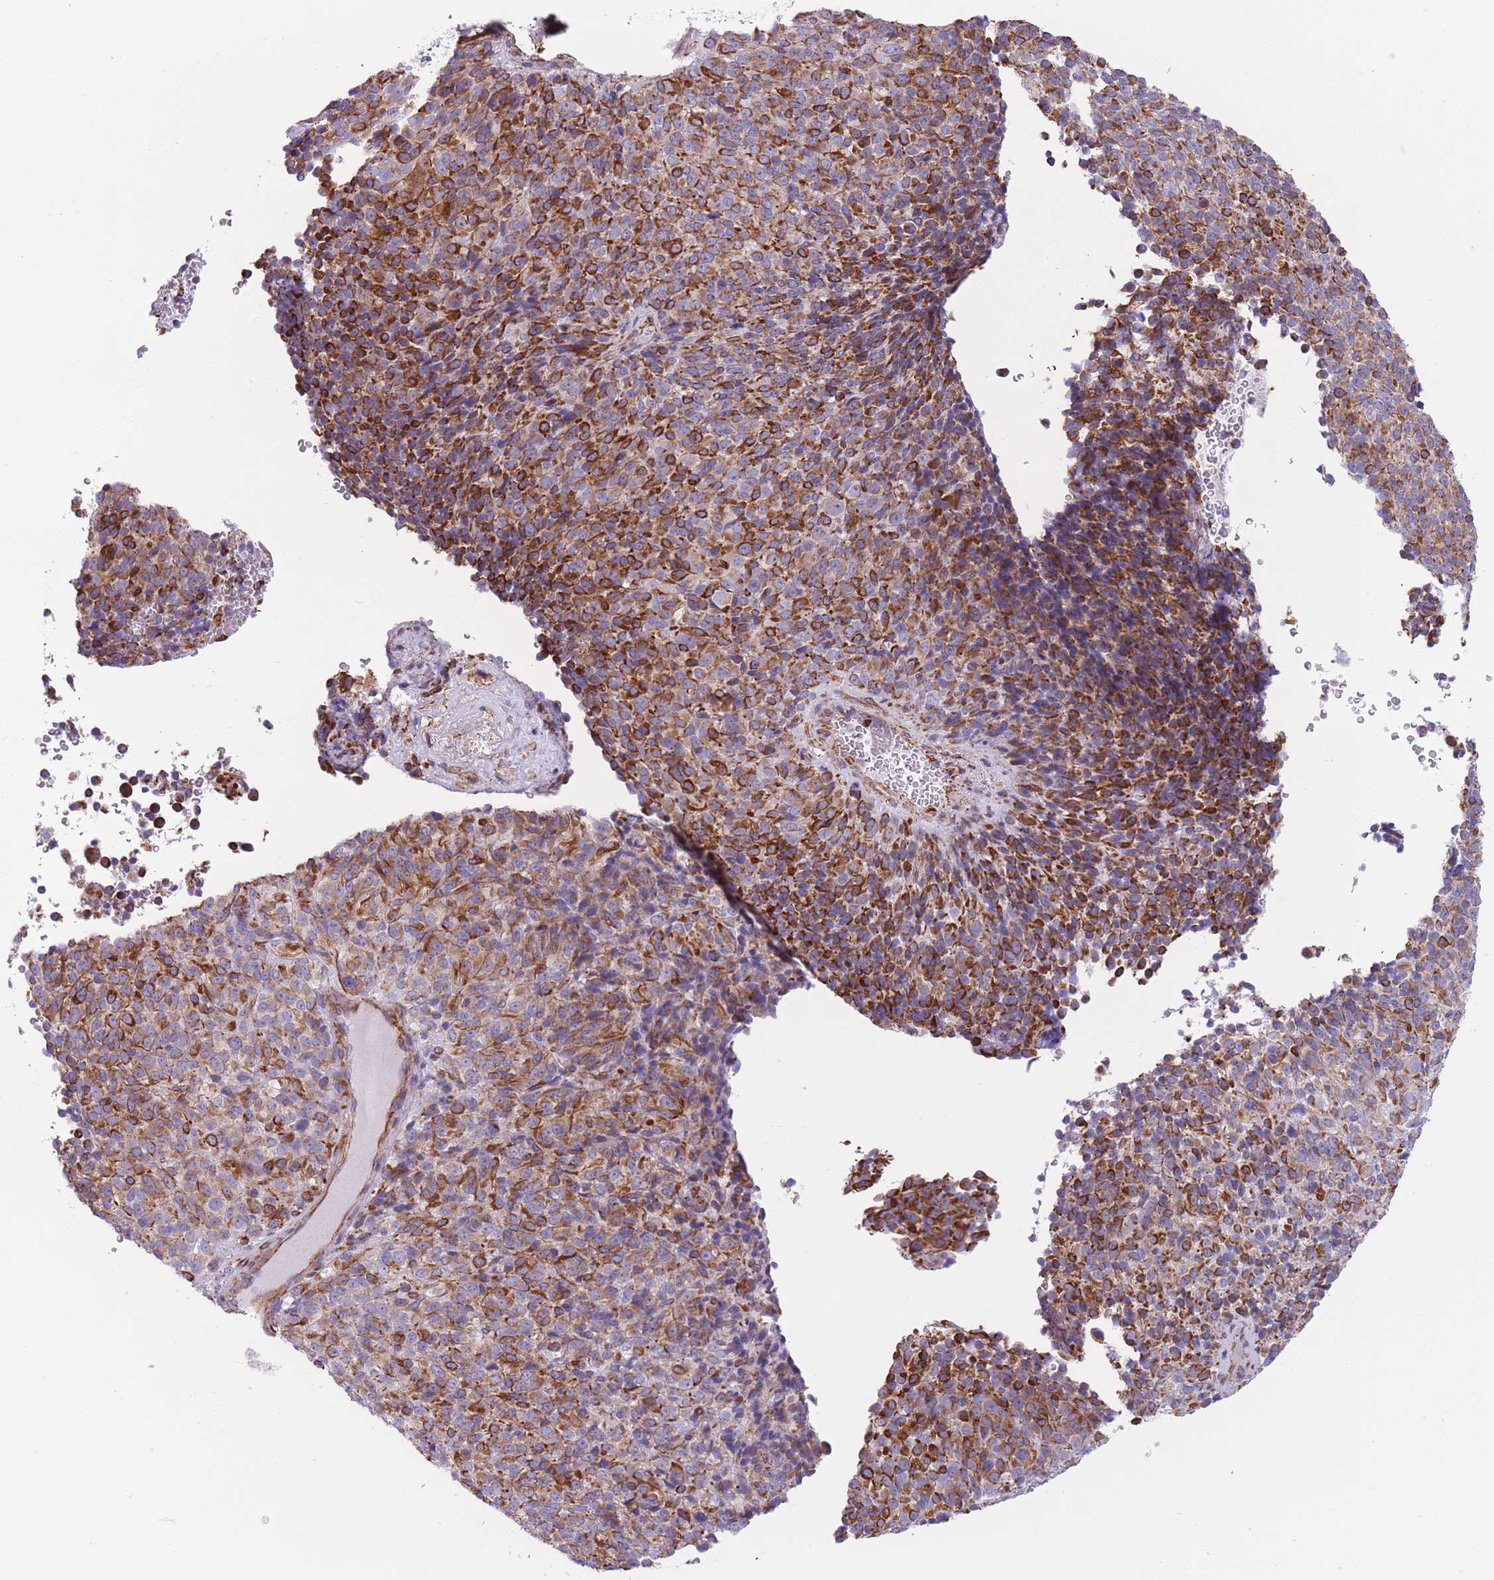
{"staining": {"intensity": "strong", "quantity": ">75%", "location": "cytoplasmic/membranous"}, "tissue": "melanoma", "cell_type": "Tumor cells", "image_type": "cancer", "snomed": [{"axis": "morphology", "description": "Malignant melanoma, Metastatic site"}, {"axis": "topography", "description": "Brain"}], "caption": "This histopathology image exhibits melanoma stained with immunohistochemistry (IHC) to label a protein in brown. The cytoplasmic/membranous of tumor cells show strong positivity for the protein. Nuclei are counter-stained blue.", "gene": "PTCD1", "patient": {"sex": "female", "age": 56}}